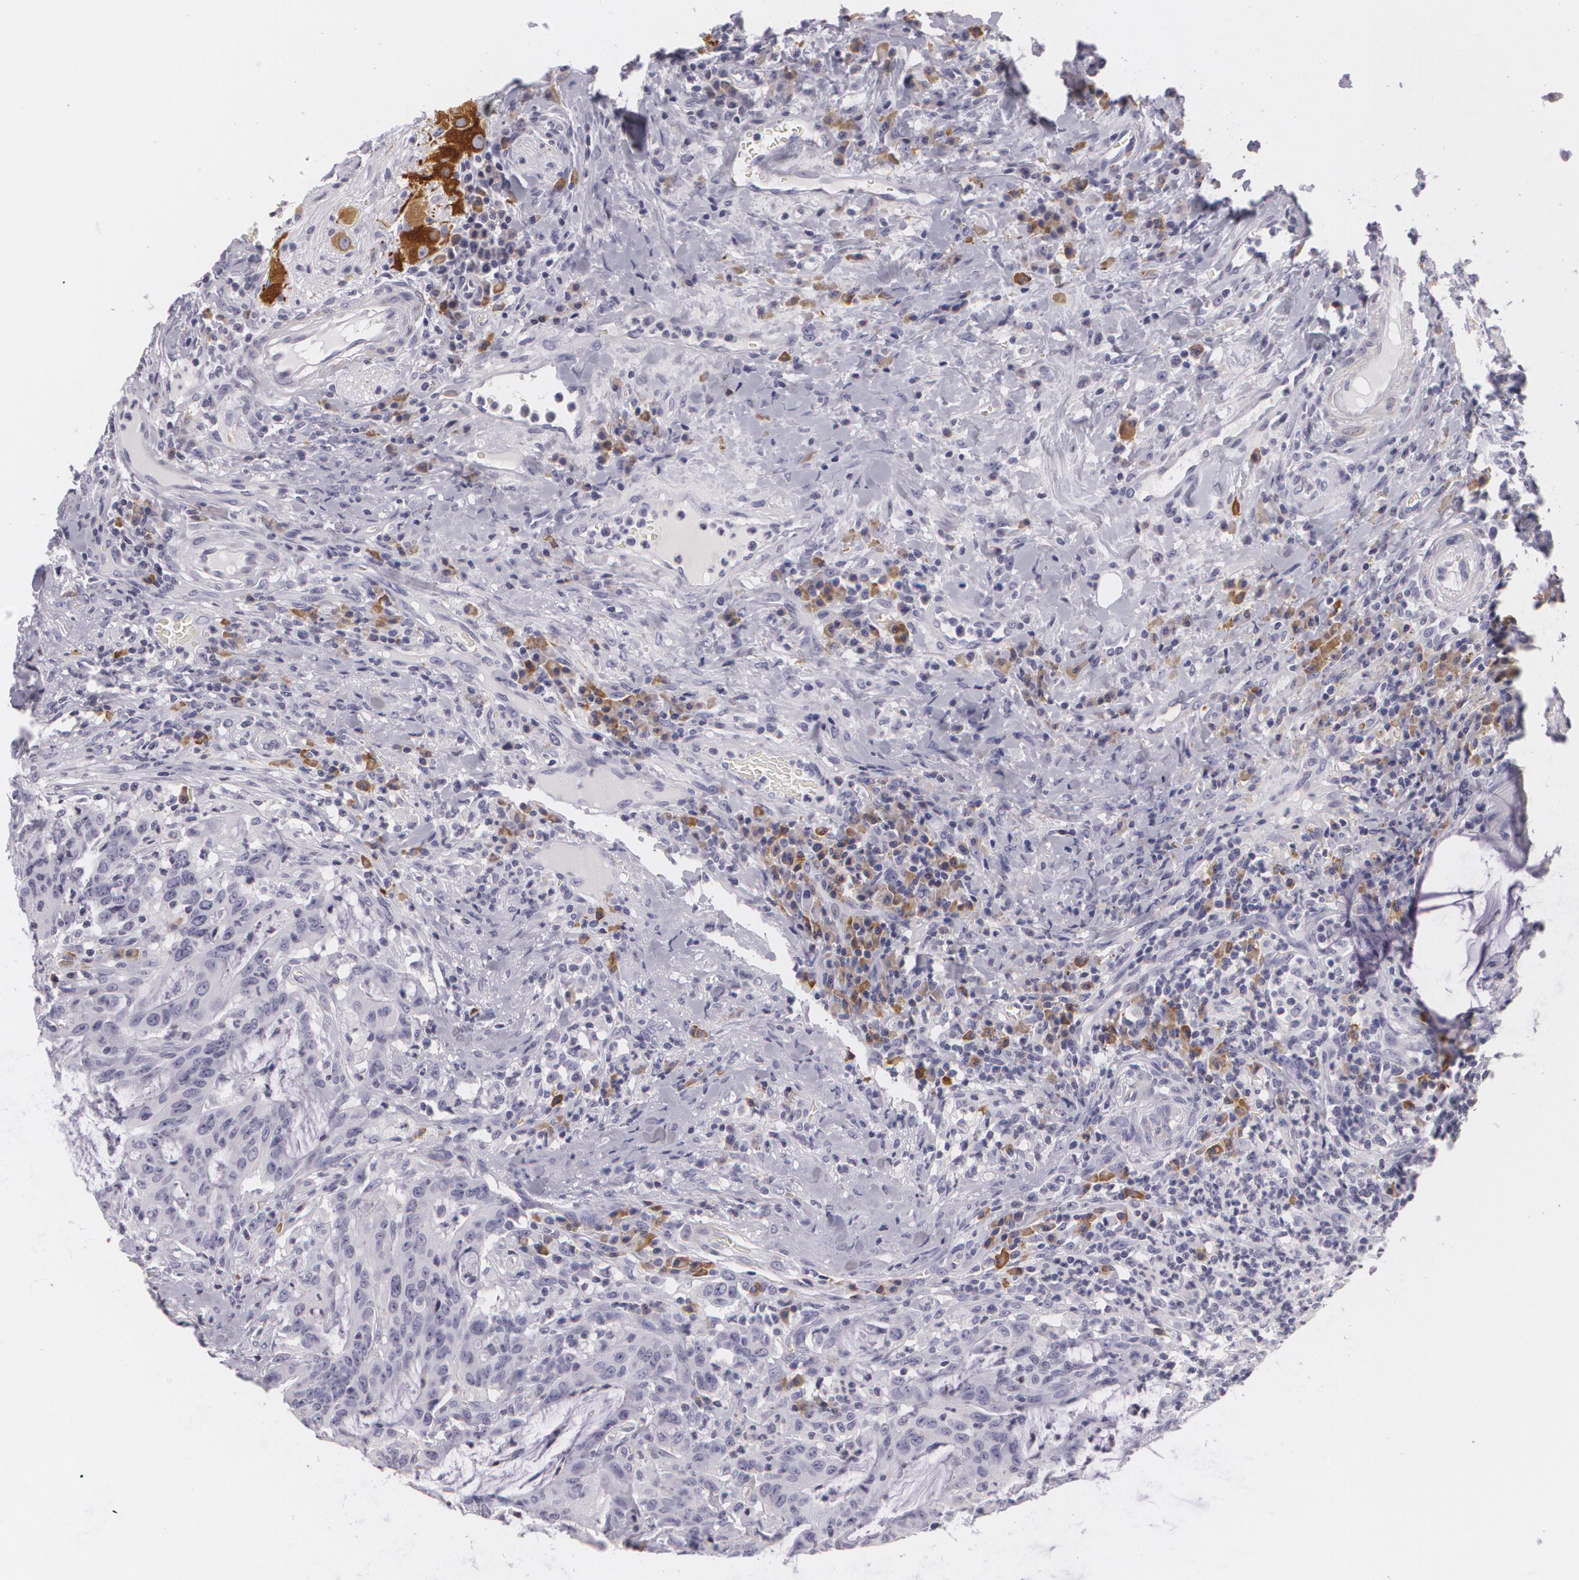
{"staining": {"intensity": "negative", "quantity": "none", "location": "none"}, "tissue": "colorectal cancer", "cell_type": "Tumor cells", "image_type": "cancer", "snomed": [{"axis": "morphology", "description": "Adenocarcinoma, NOS"}, {"axis": "topography", "description": "Colon"}], "caption": "Immunohistochemistry (IHC) histopathology image of neoplastic tissue: human adenocarcinoma (colorectal) stained with DAB exhibits no significant protein positivity in tumor cells. (Stains: DAB IHC with hematoxylin counter stain, Microscopy: brightfield microscopy at high magnification).", "gene": "MAP2", "patient": {"sex": "male", "age": 54}}